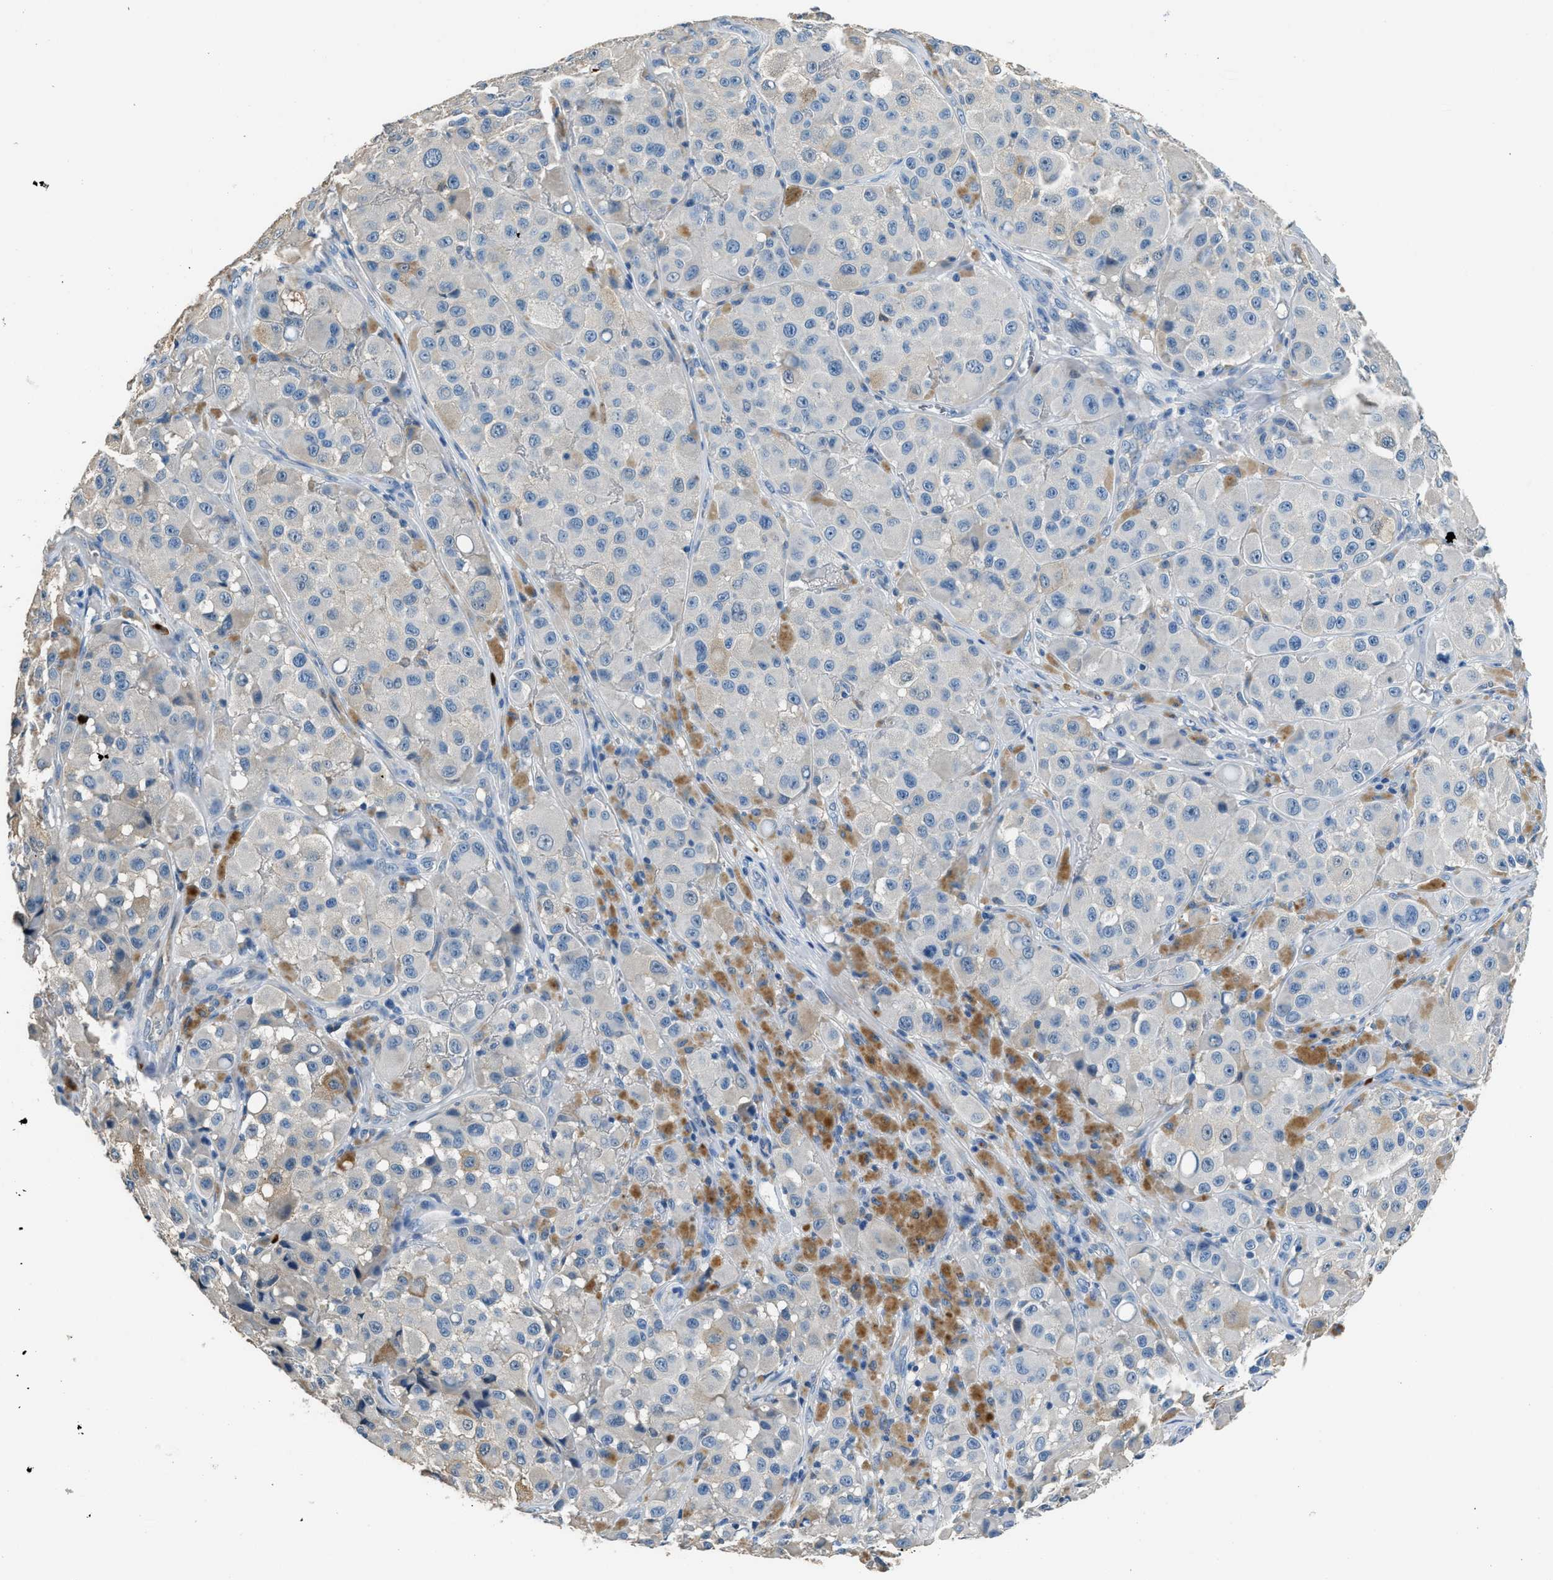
{"staining": {"intensity": "negative", "quantity": "none", "location": "none"}, "tissue": "melanoma", "cell_type": "Tumor cells", "image_type": "cancer", "snomed": [{"axis": "morphology", "description": "Malignant melanoma, NOS"}, {"axis": "topography", "description": "Skin"}], "caption": "The image reveals no staining of tumor cells in melanoma. Nuclei are stained in blue.", "gene": "ANXA3", "patient": {"sex": "male", "age": 84}}